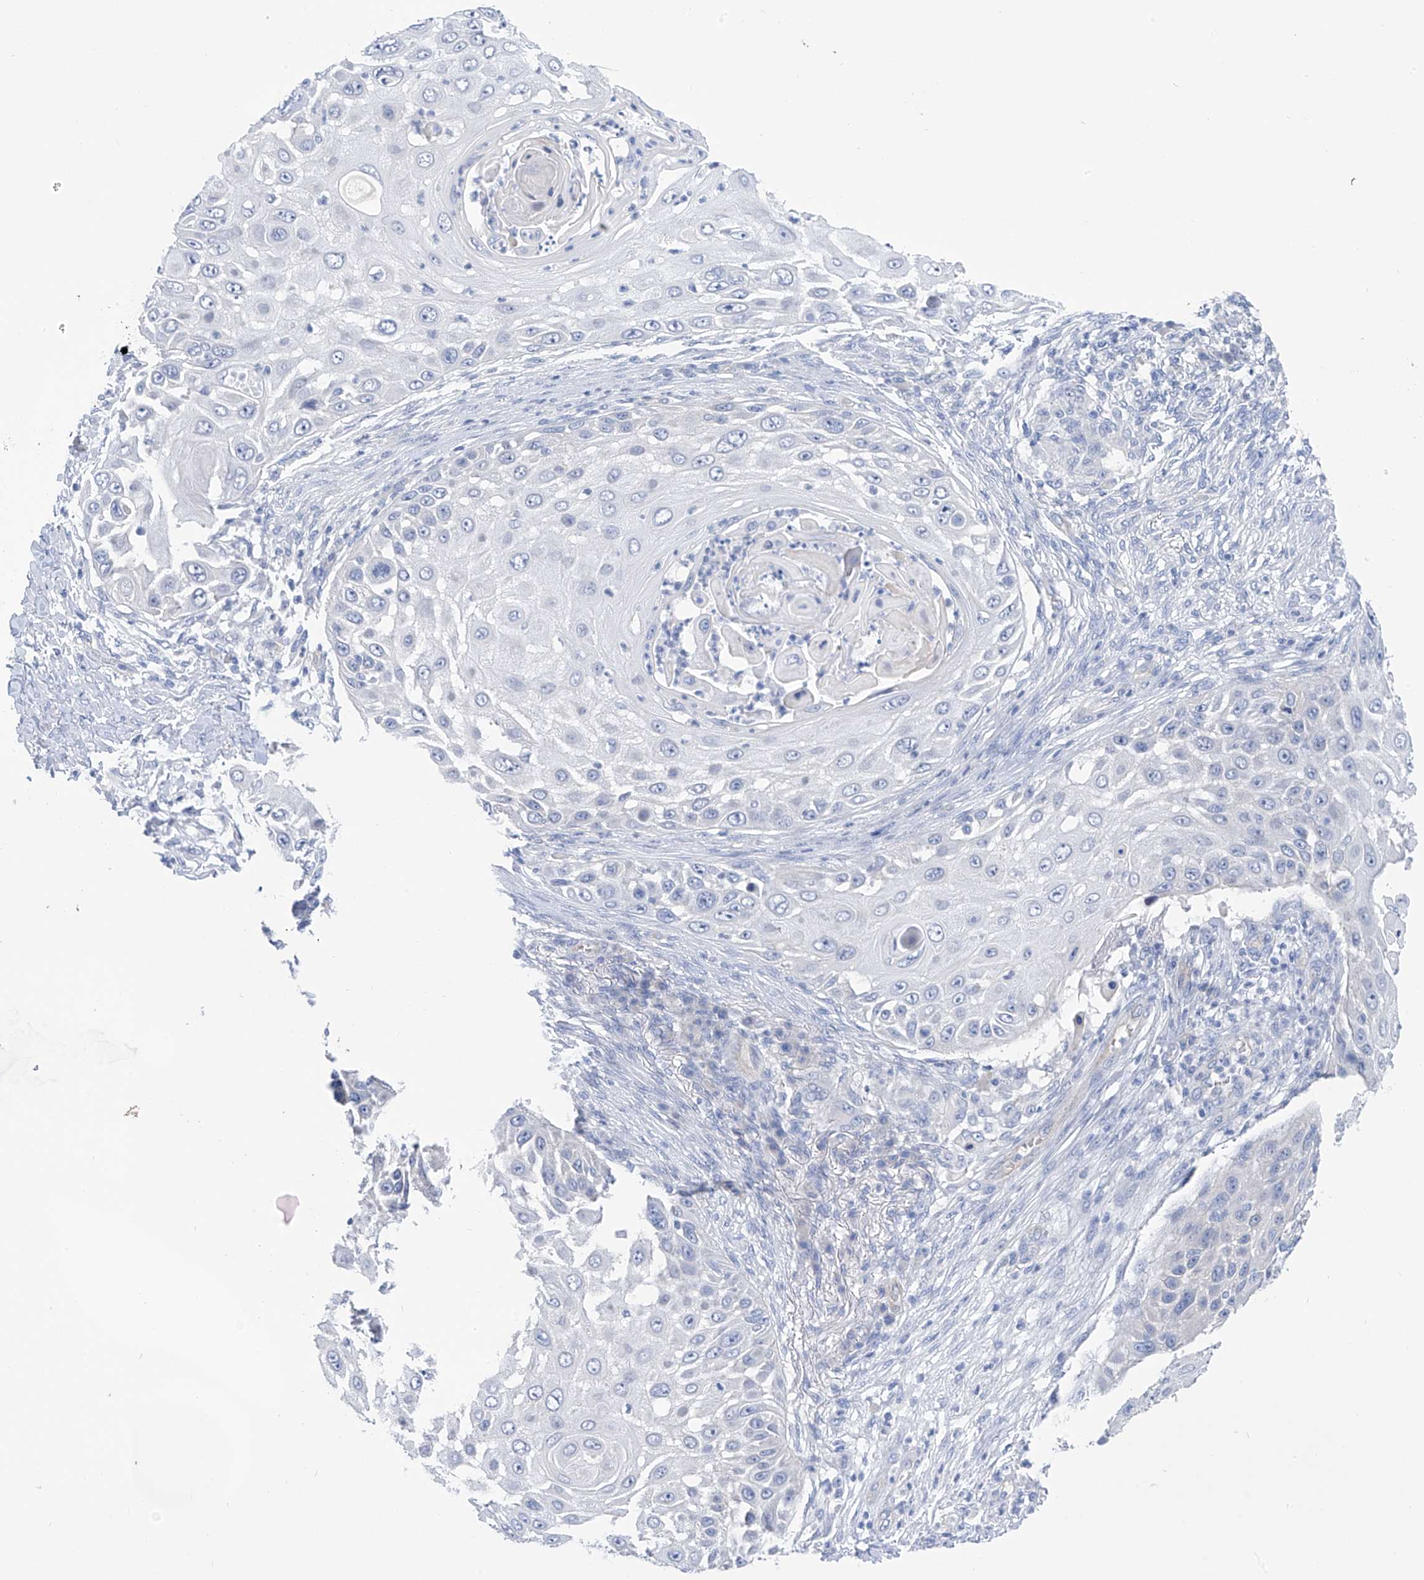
{"staining": {"intensity": "negative", "quantity": "none", "location": "none"}, "tissue": "skin cancer", "cell_type": "Tumor cells", "image_type": "cancer", "snomed": [{"axis": "morphology", "description": "Squamous cell carcinoma, NOS"}, {"axis": "topography", "description": "Skin"}], "caption": "The photomicrograph reveals no significant staining in tumor cells of squamous cell carcinoma (skin).", "gene": "PIK3C2B", "patient": {"sex": "female", "age": 44}}